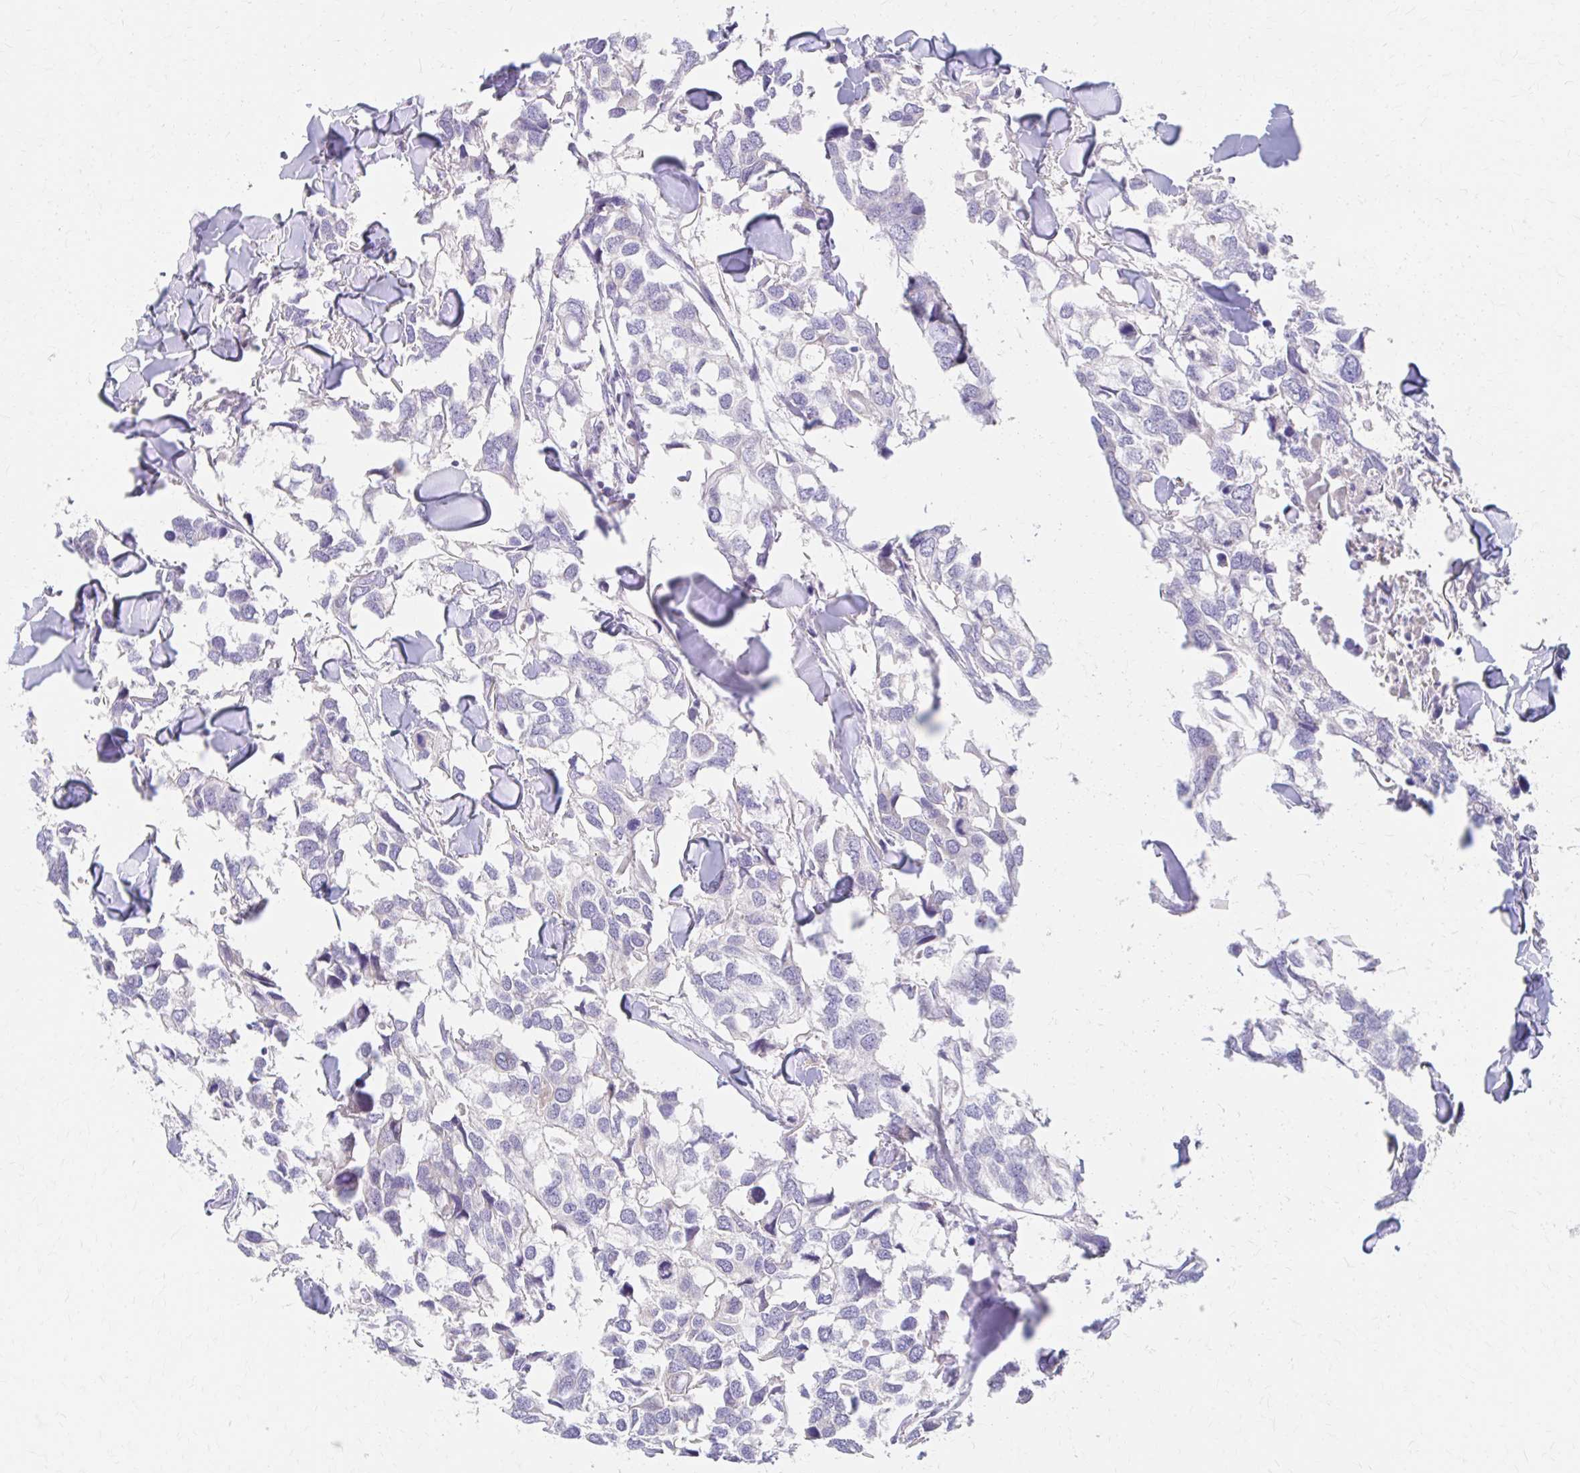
{"staining": {"intensity": "negative", "quantity": "none", "location": "none"}, "tissue": "breast cancer", "cell_type": "Tumor cells", "image_type": "cancer", "snomed": [{"axis": "morphology", "description": "Duct carcinoma"}, {"axis": "topography", "description": "Breast"}], "caption": "An immunohistochemistry image of breast invasive ductal carcinoma is shown. There is no staining in tumor cells of breast invasive ductal carcinoma. Brightfield microscopy of IHC stained with DAB (3,3'-diaminobenzidine) (brown) and hematoxylin (blue), captured at high magnification.", "gene": "AZGP1", "patient": {"sex": "female", "age": 83}}